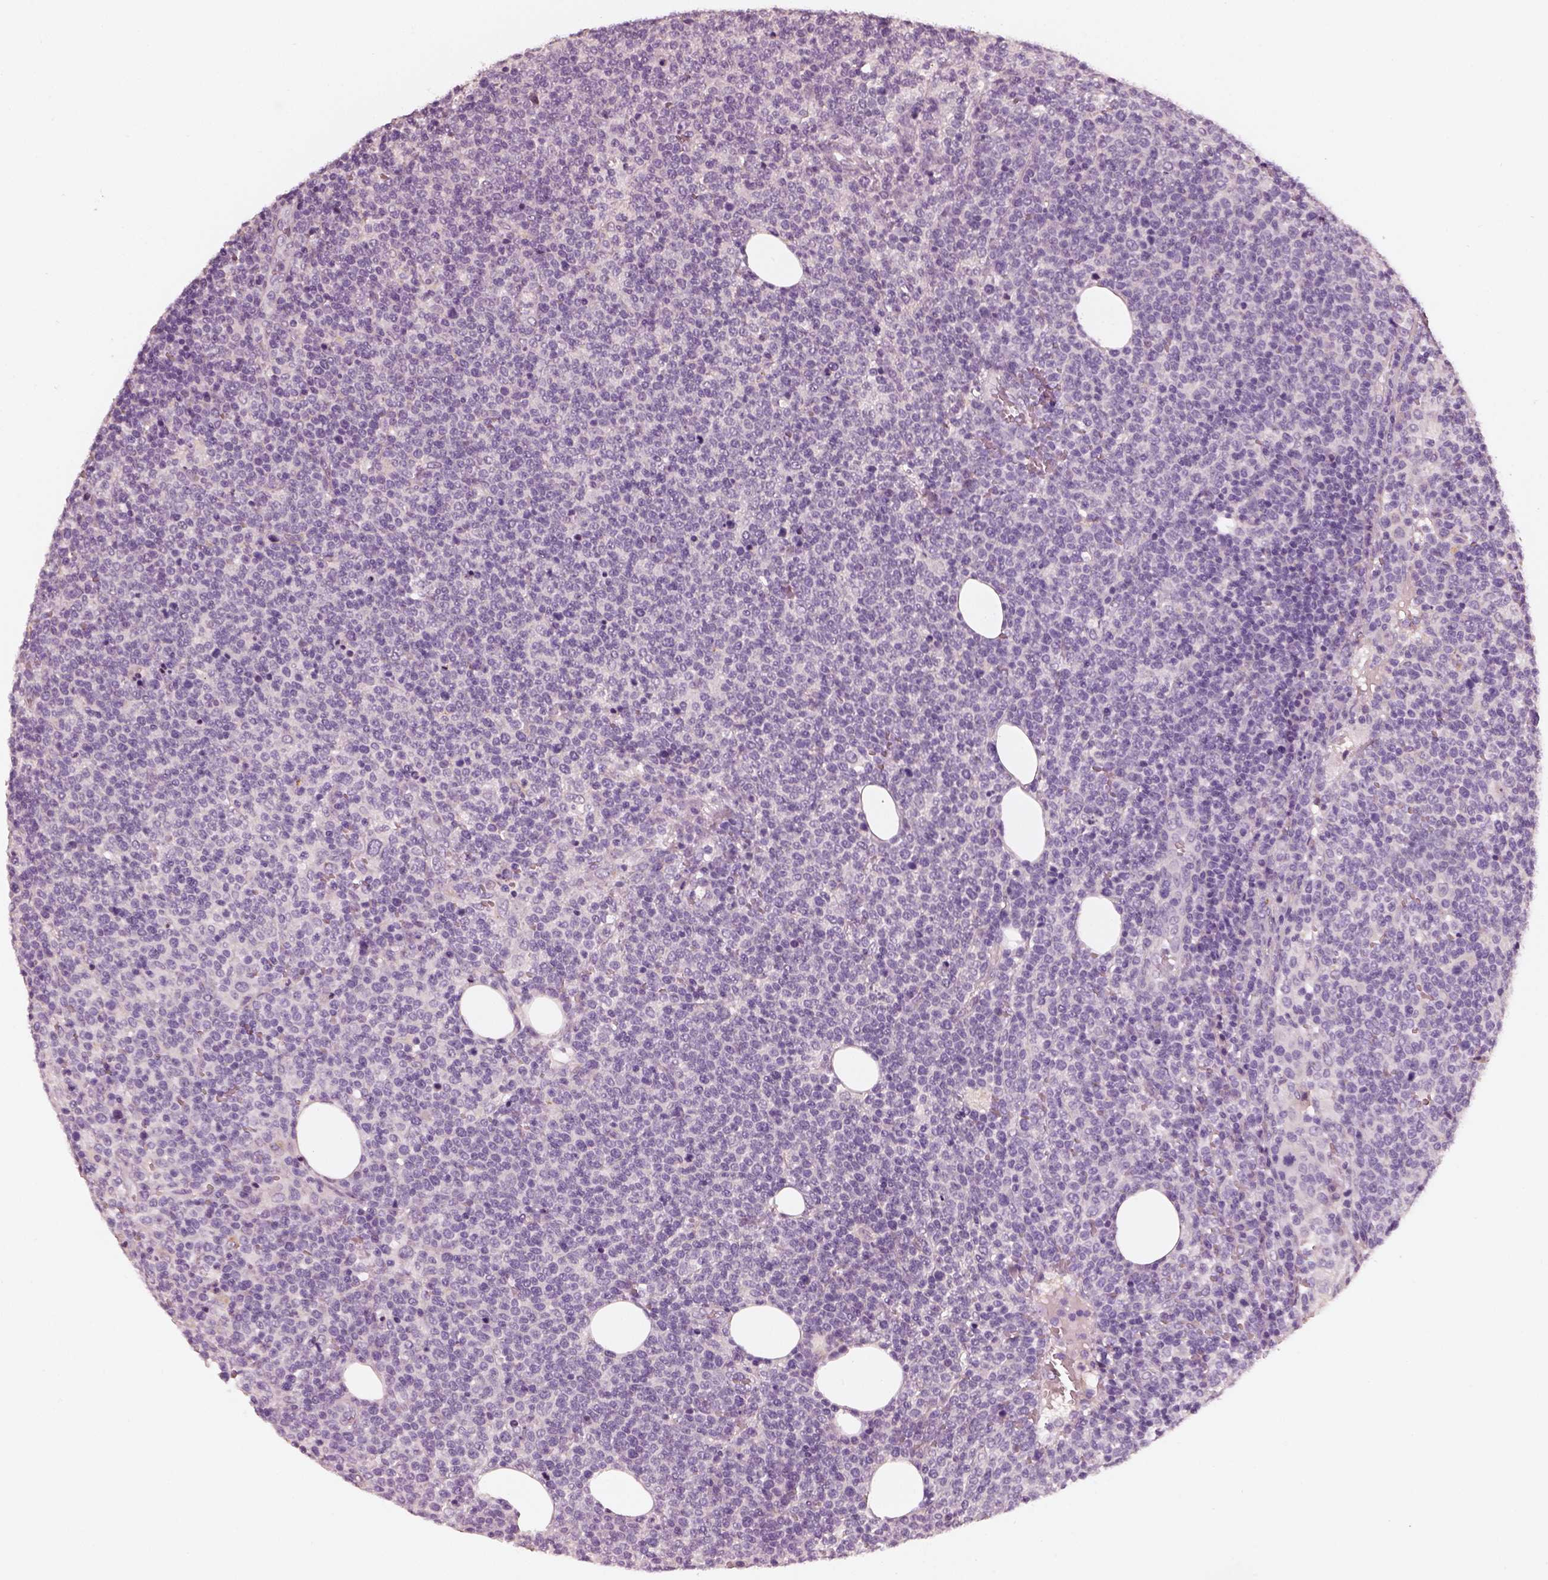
{"staining": {"intensity": "negative", "quantity": "none", "location": "none"}, "tissue": "lymphoma", "cell_type": "Tumor cells", "image_type": "cancer", "snomed": [{"axis": "morphology", "description": "Malignant lymphoma, non-Hodgkin's type, High grade"}, {"axis": "topography", "description": "Lymph node"}], "caption": "IHC image of neoplastic tissue: lymphoma stained with DAB (3,3'-diaminobenzidine) demonstrates no significant protein expression in tumor cells. Nuclei are stained in blue.", "gene": "RS1", "patient": {"sex": "male", "age": 61}}